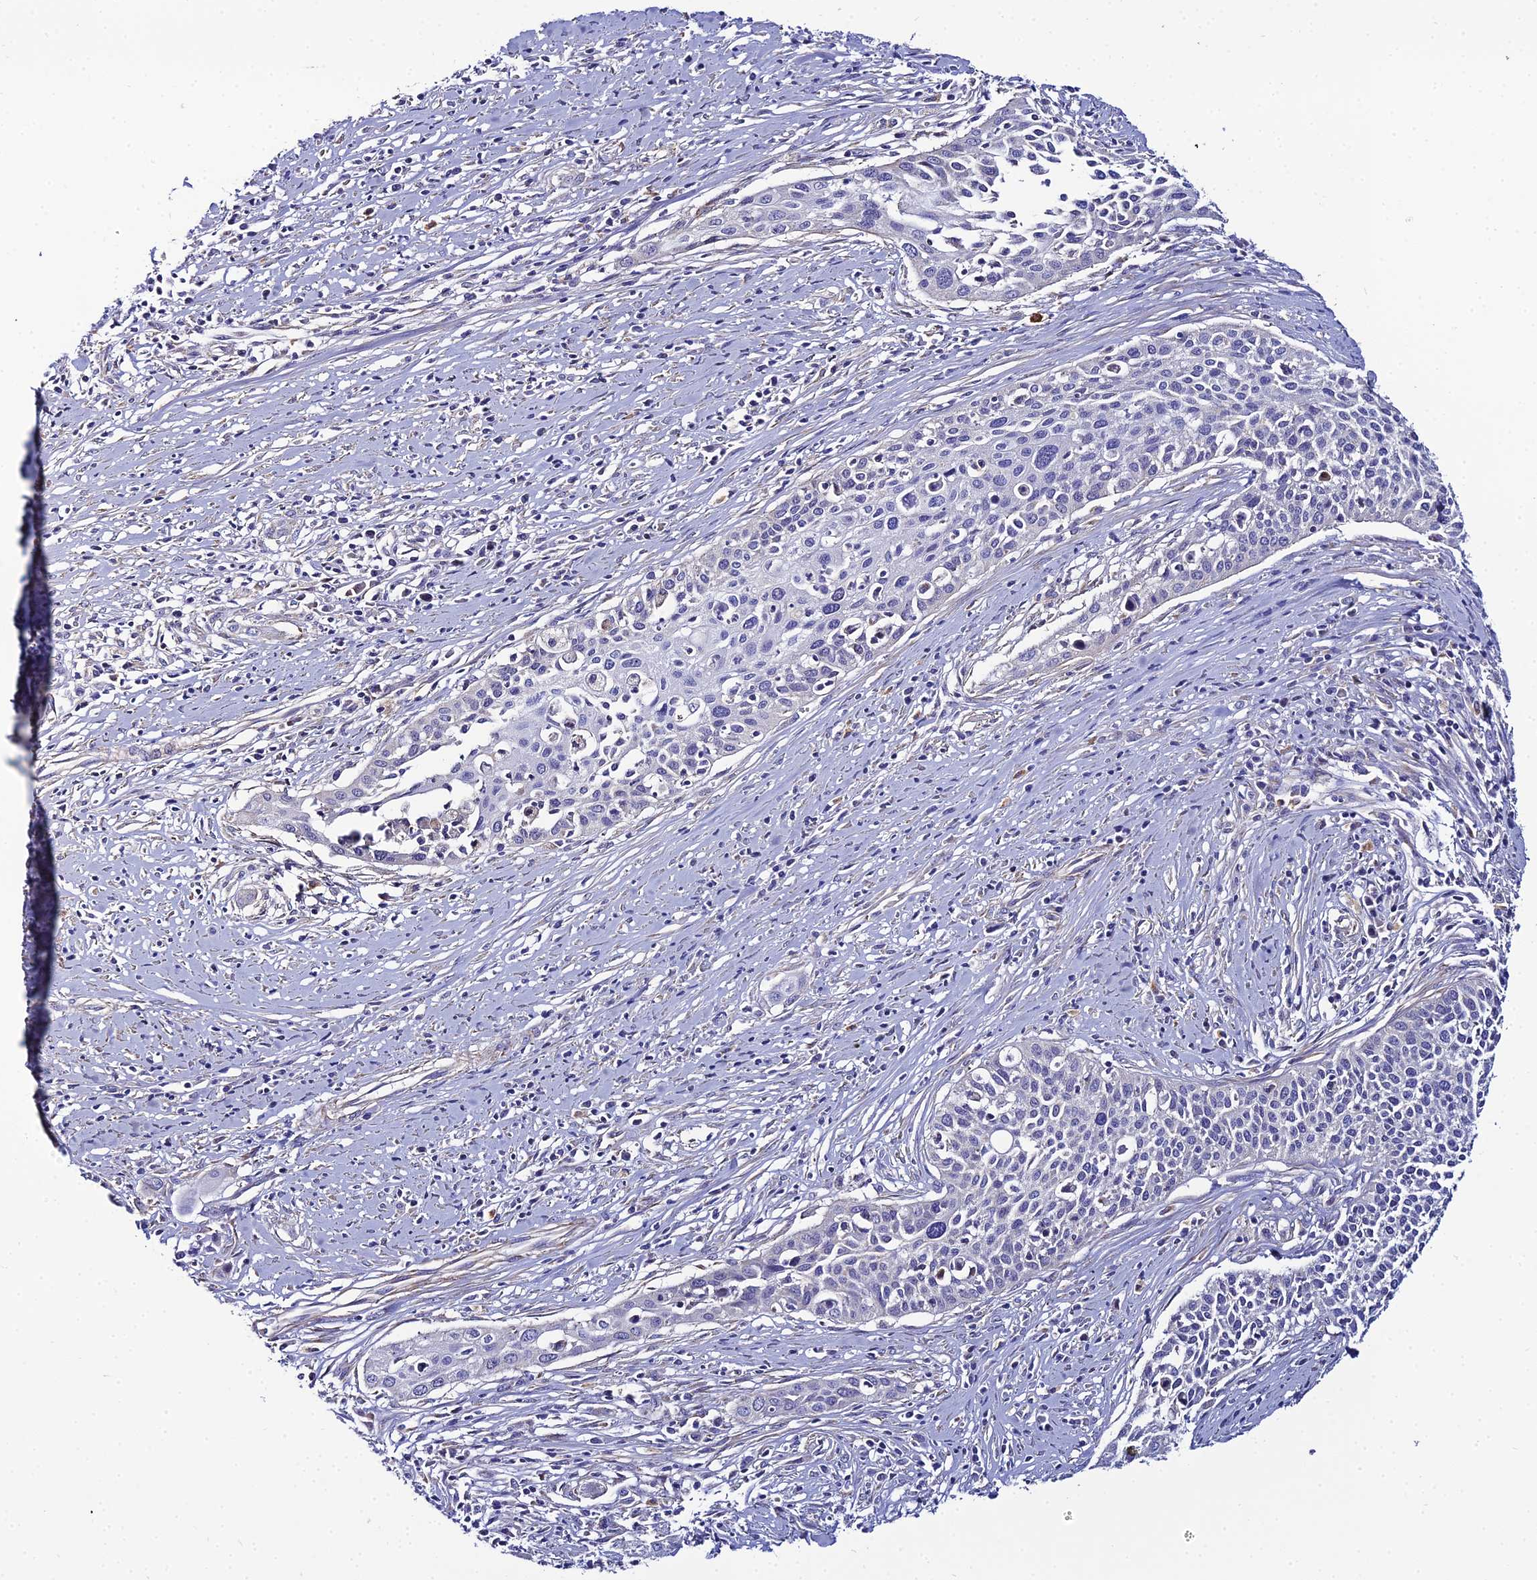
{"staining": {"intensity": "negative", "quantity": "none", "location": "none"}, "tissue": "cervical cancer", "cell_type": "Tumor cells", "image_type": "cancer", "snomed": [{"axis": "morphology", "description": "Squamous cell carcinoma, NOS"}, {"axis": "topography", "description": "Cervix"}], "caption": "Immunohistochemical staining of human cervical squamous cell carcinoma reveals no significant expression in tumor cells.", "gene": "ACOT2", "patient": {"sex": "female", "age": 34}}